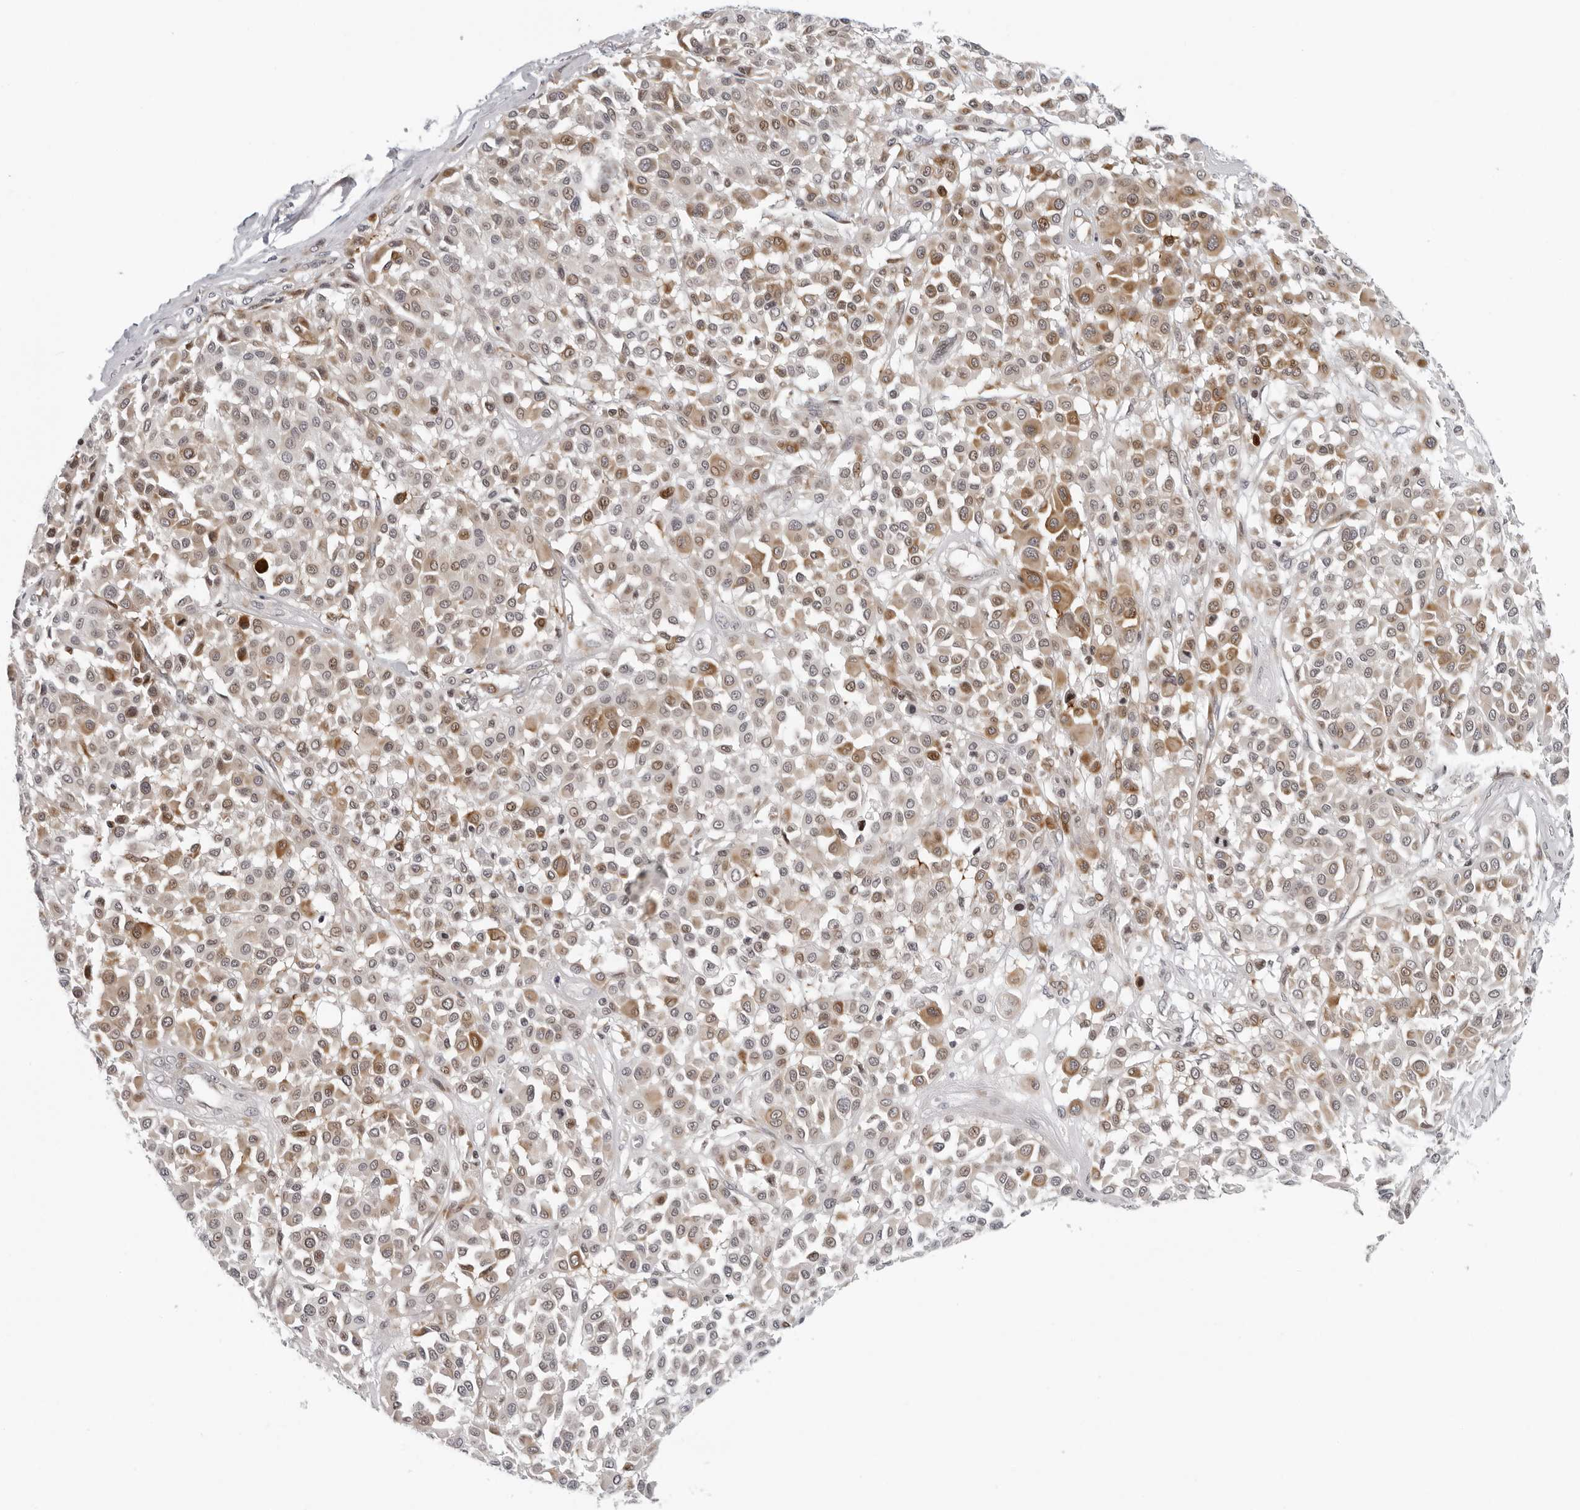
{"staining": {"intensity": "moderate", "quantity": ">75%", "location": "cytoplasmic/membranous"}, "tissue": "melanoma", "cell_type": "Tumor cells", "image_type": "cancer", "snomed": [{"axis": "morphology", "description": "Malignant melanoma, Metastatic site"}, {"axis": "topography", "description": "Soft tissue"}], "caption": "Approximately >75% of tumor cells in human malignant melanoma (metastatic site) exhibit moderate cytoplasmic/membranous protein staining as visualized by brown immunohistochemical staining.", "gene": "PIP4K2C", "patient": {"sex": "male", "age": 41}}